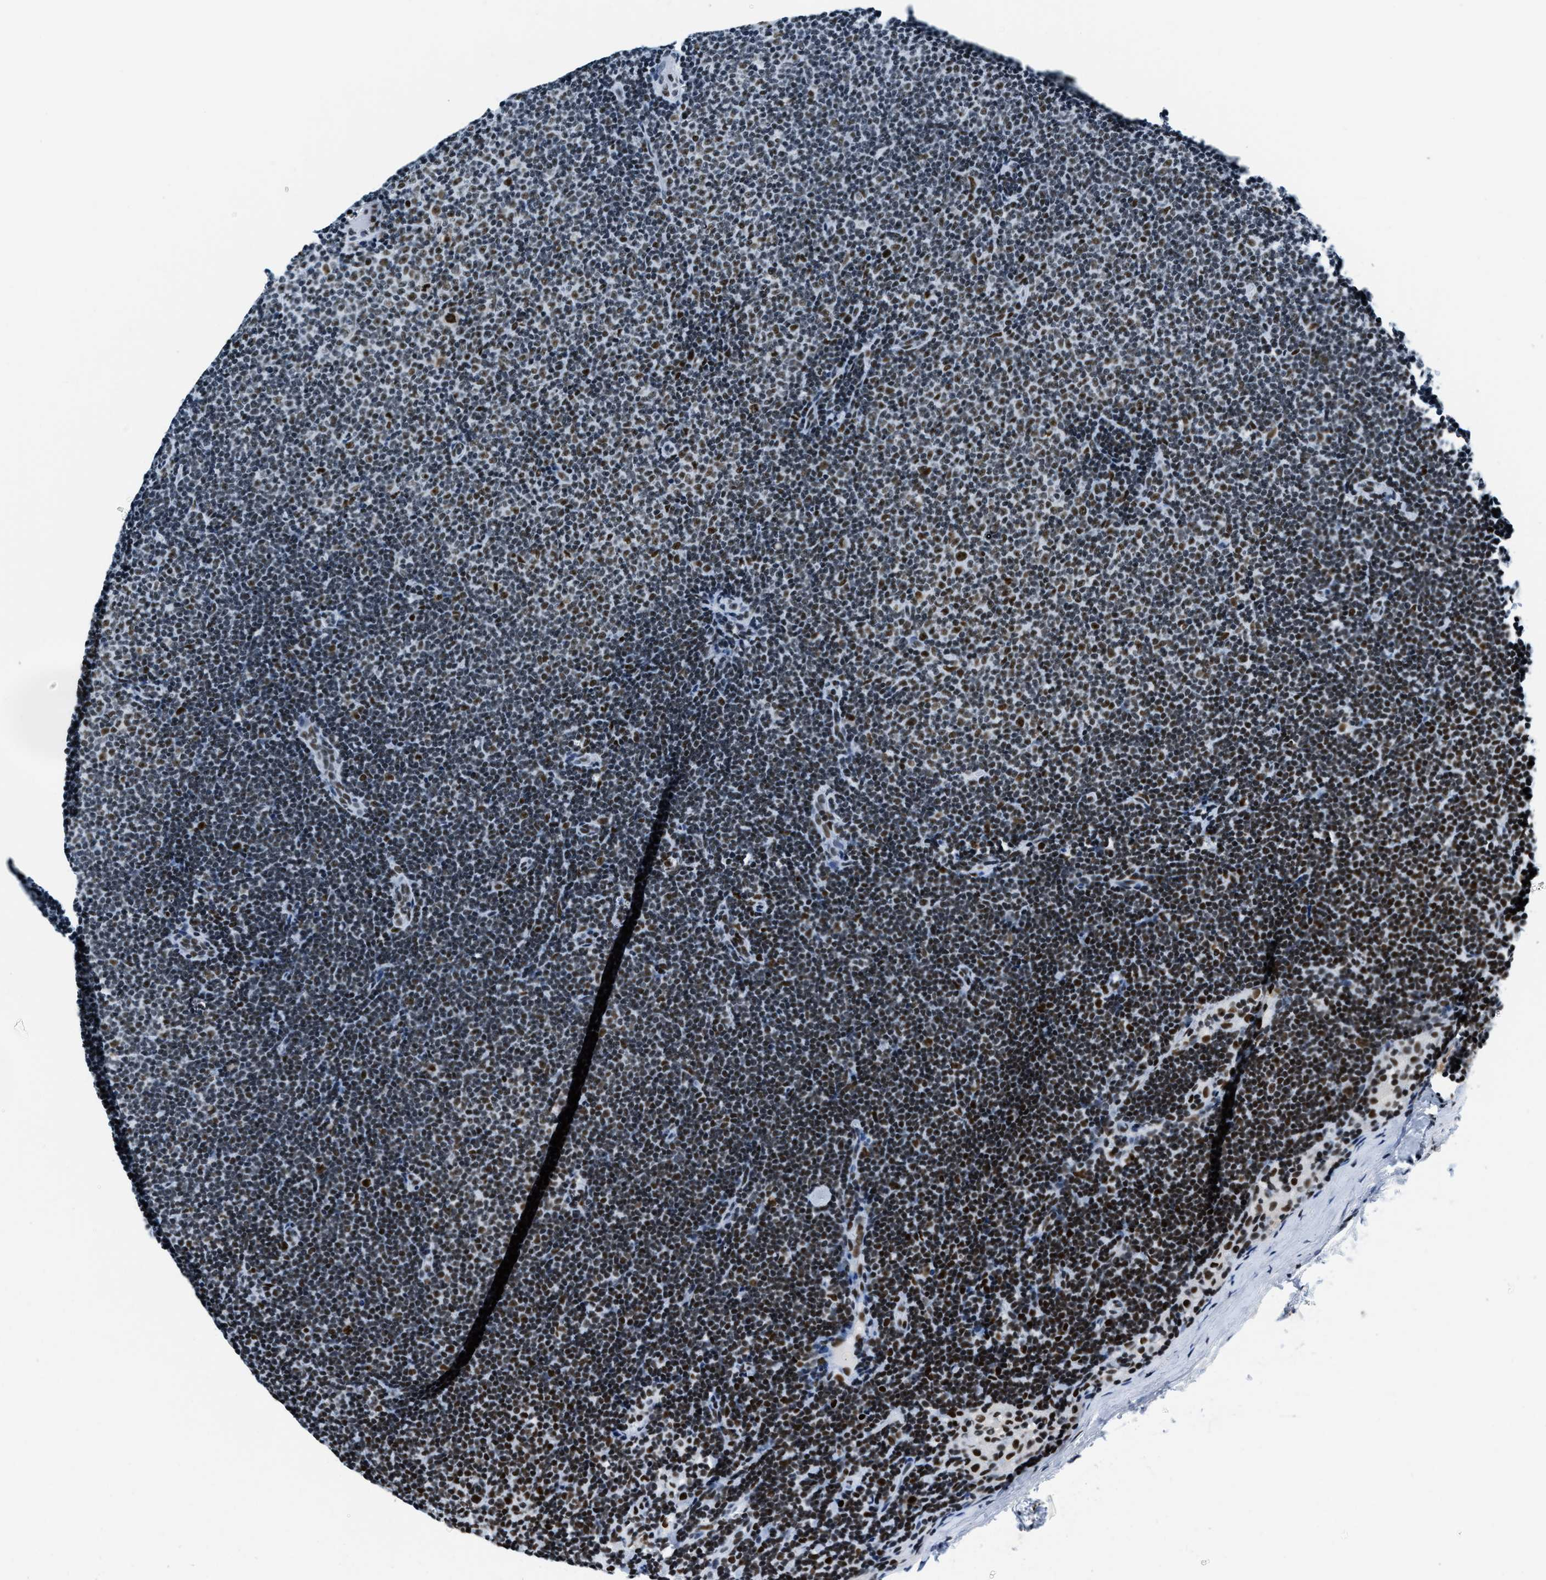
{"staining": {"intensity": "strong", "quantity": "25%-75%", "location": "nuclear"}, "tissue": "lymphoma", "cell_type": "Tumor cells", "image_type": "cancer", "snomed": [{"axis": "morphology", "description": "Malignant lymphoma, non-Hodgkin's type, Low grade"}, {"axis": "topography", "description": "Lymph node"}], "caption": "This image displays IHC staining of human lymphoma, with high strong nuclear staining in approximately 25%-75% of tumor cells.", "gene": "TOP1", "patient": {"sex": "female", "age": 53}}